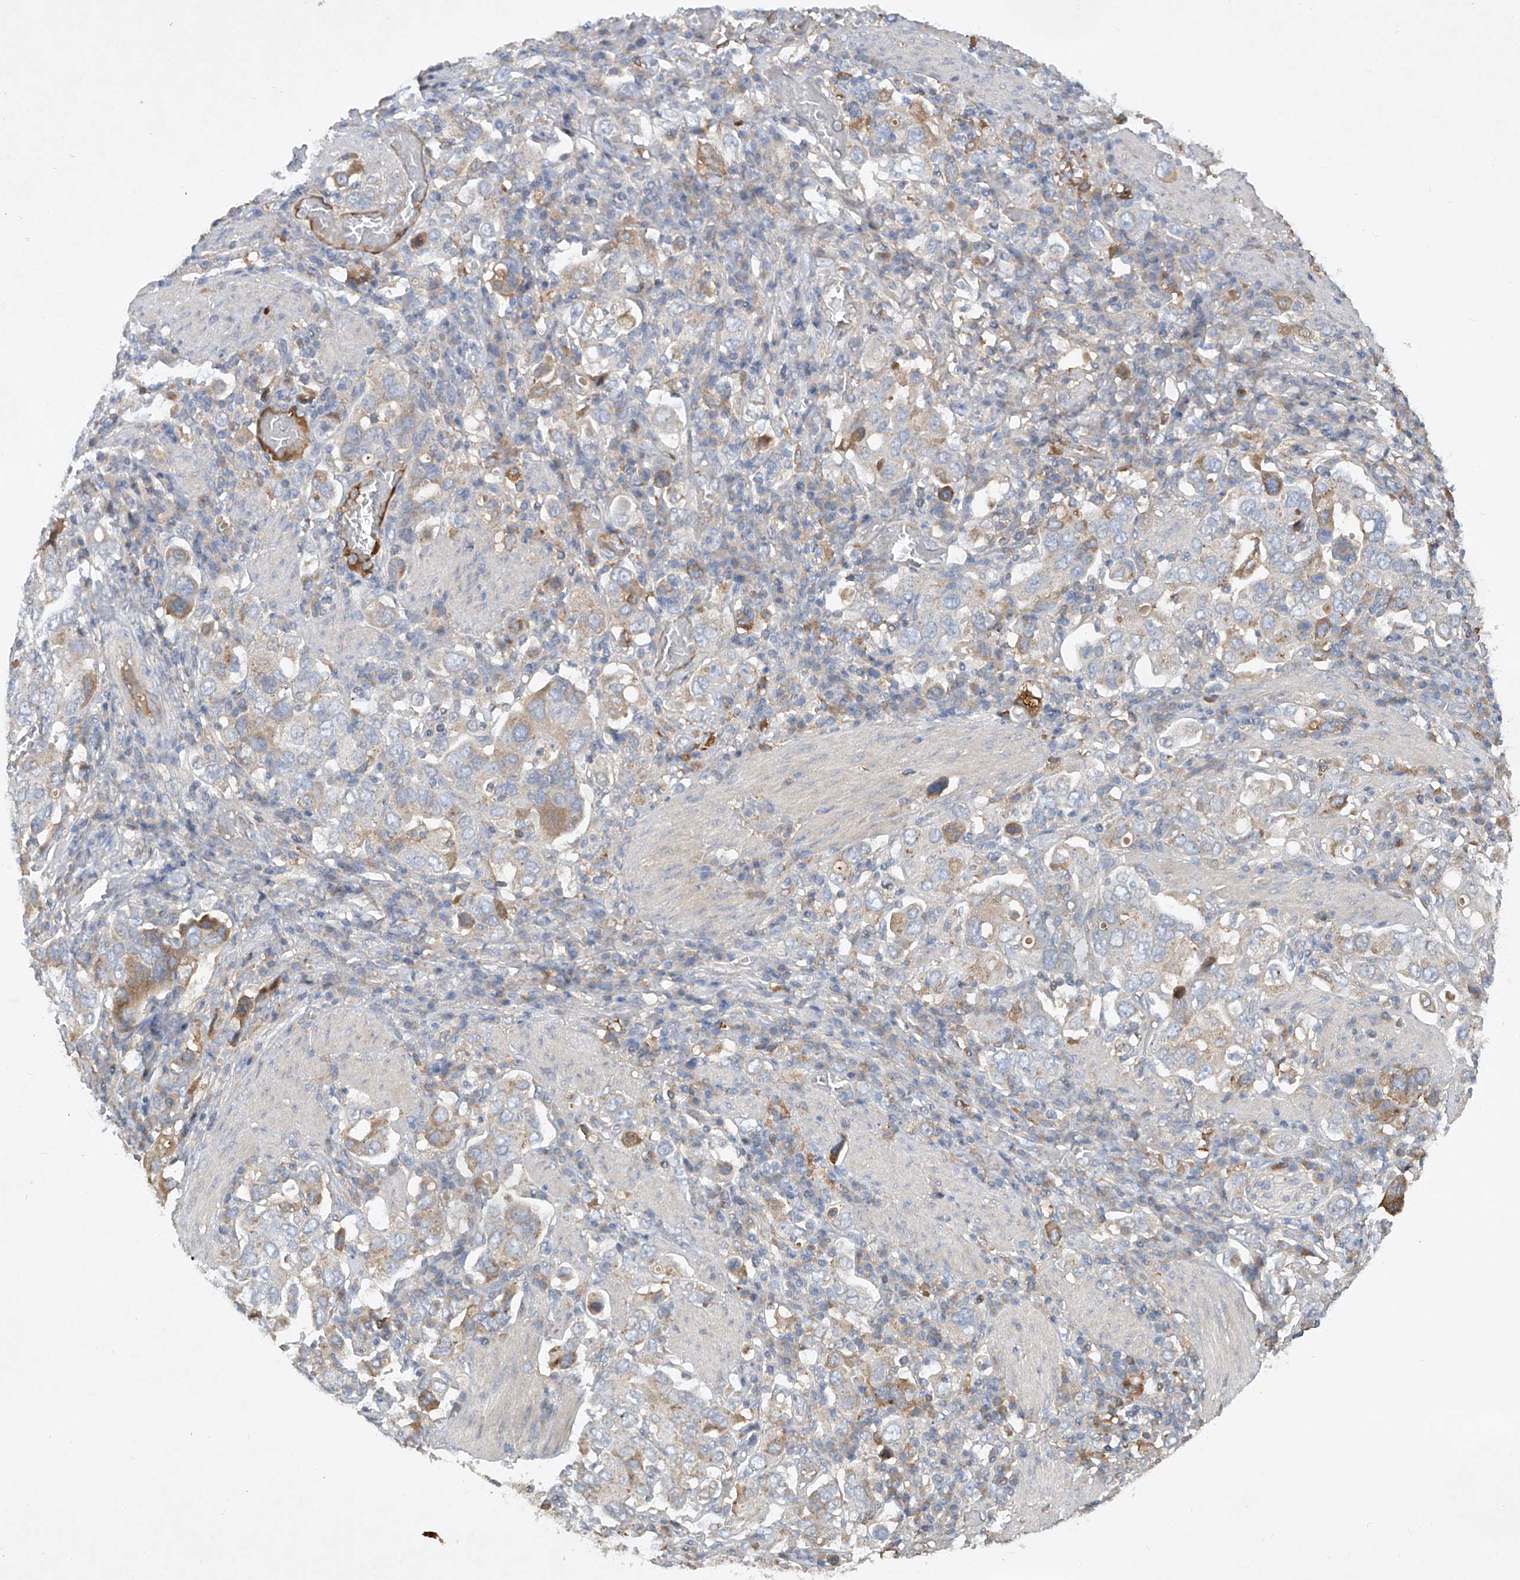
{"staining": {"intensity": "weak", "quantity": "<25%", "location": "cytoplasmic/membranous"}, "tissue": "stomach cancer", "cell_type": "Tumor cells", "image_type": "cancer", "snomed": [{"axis": "morphology", "description": "Adenocarcinoma, NOS"}, {"axis": "topography", "description": "Stomach, upper"}], "caption": "High magnification brightfield microscopy of stomach cancer (adenocarcinoma) stained with DAB (3,3'-diaminobenzidine) (brown) and counterstained with hematoxylin (blue): tumor cells show no significant staining.", "gene": "HAS3", "patient": {"sex": "male", "age": 62}}